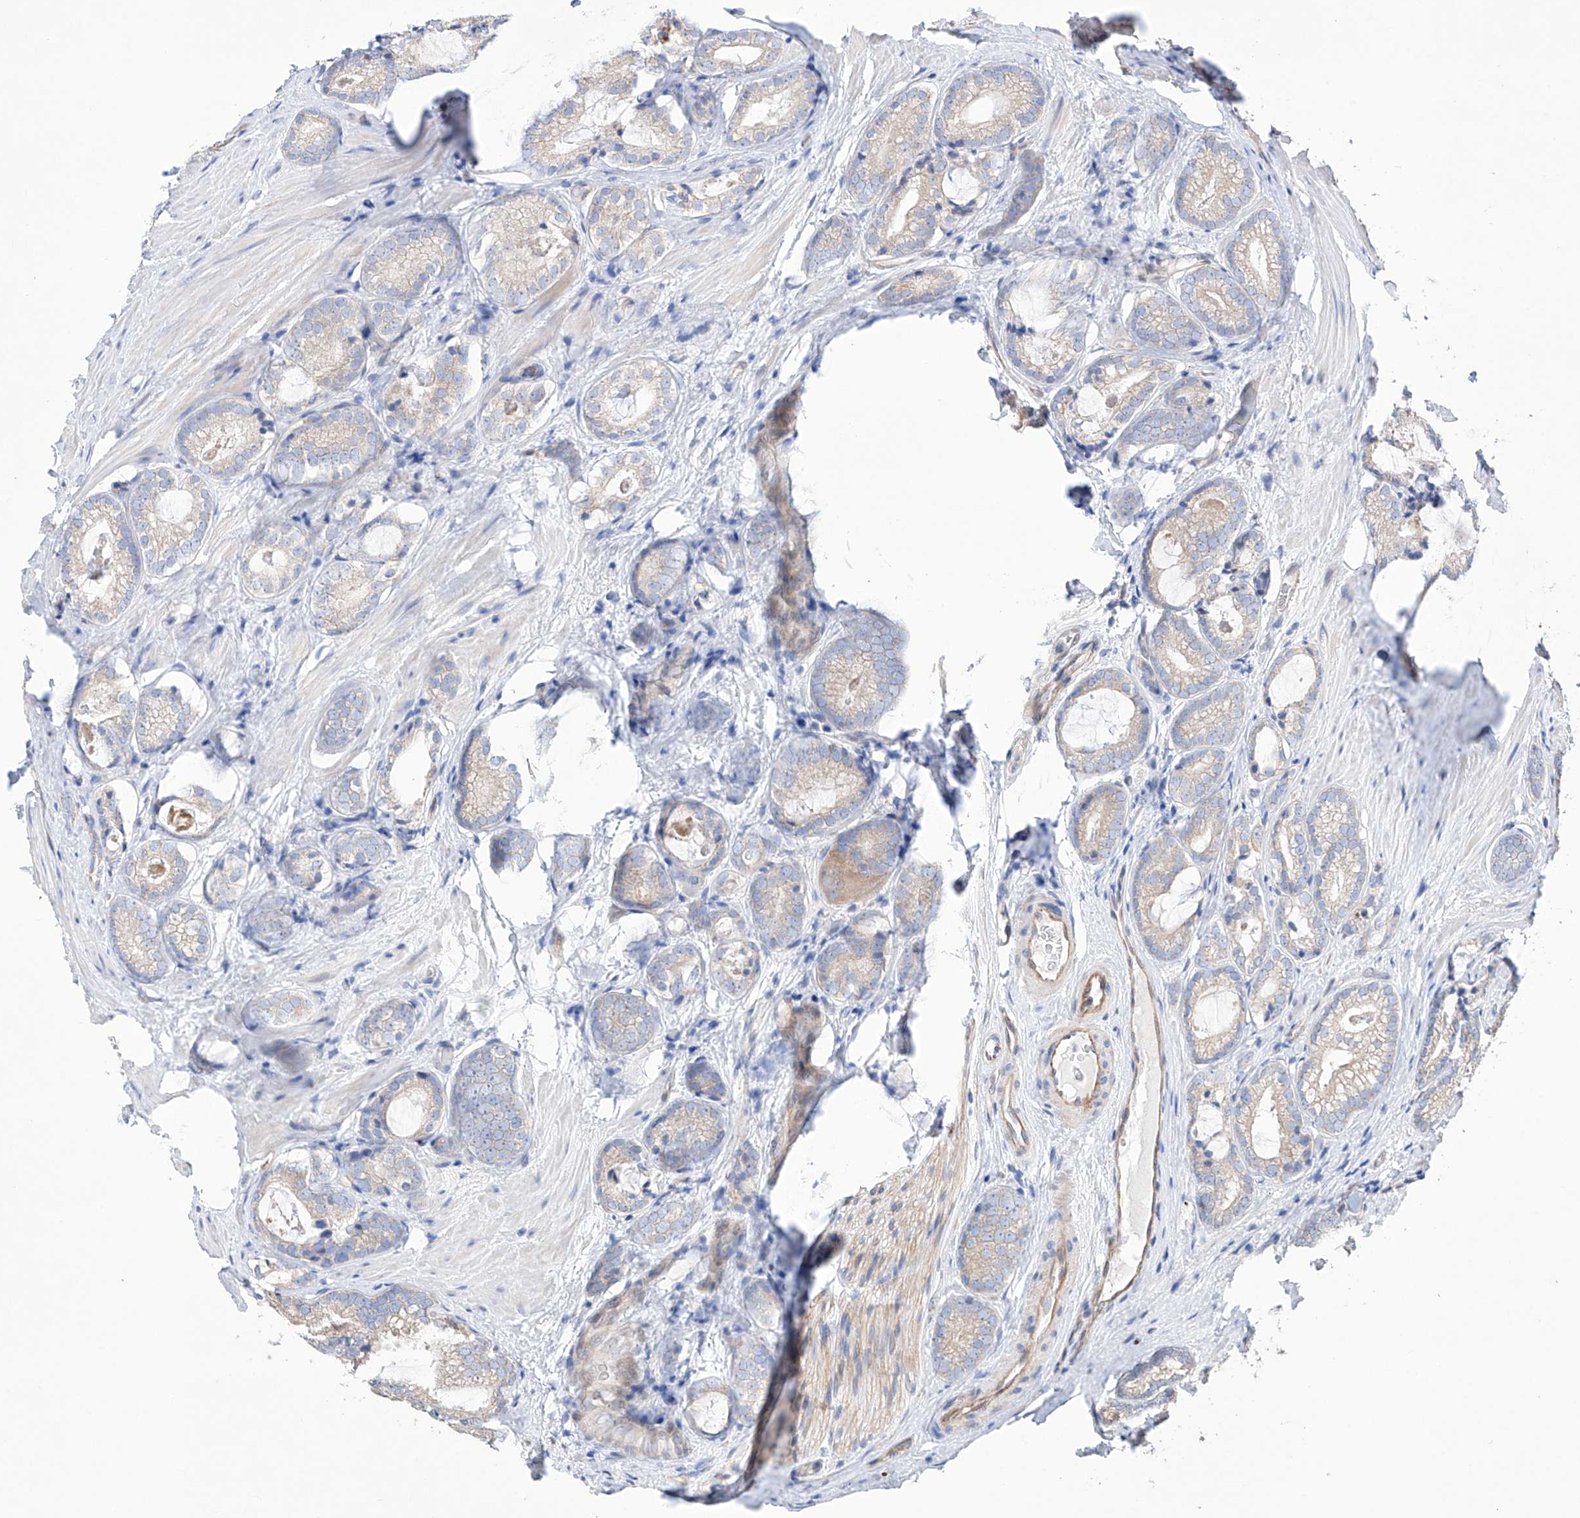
{"staining": {"intensity": "negative", "quantity": "none", "location": "none"}, "tissue": "prostate cancer", "cell_type": "Tumor cells", "image_type": "cancer", "snomed": [{"axis": "morphology", "description": "Adenocarcinoma, High grade"}, {"axis": "topography", "description": "Prostate"}], "caption": "Tumor cells show no significant protein positivity in prostate high-grade adenocarcinoma.", "gene": "AFG1L", "patient": {"sex": "male", "age": 63}}